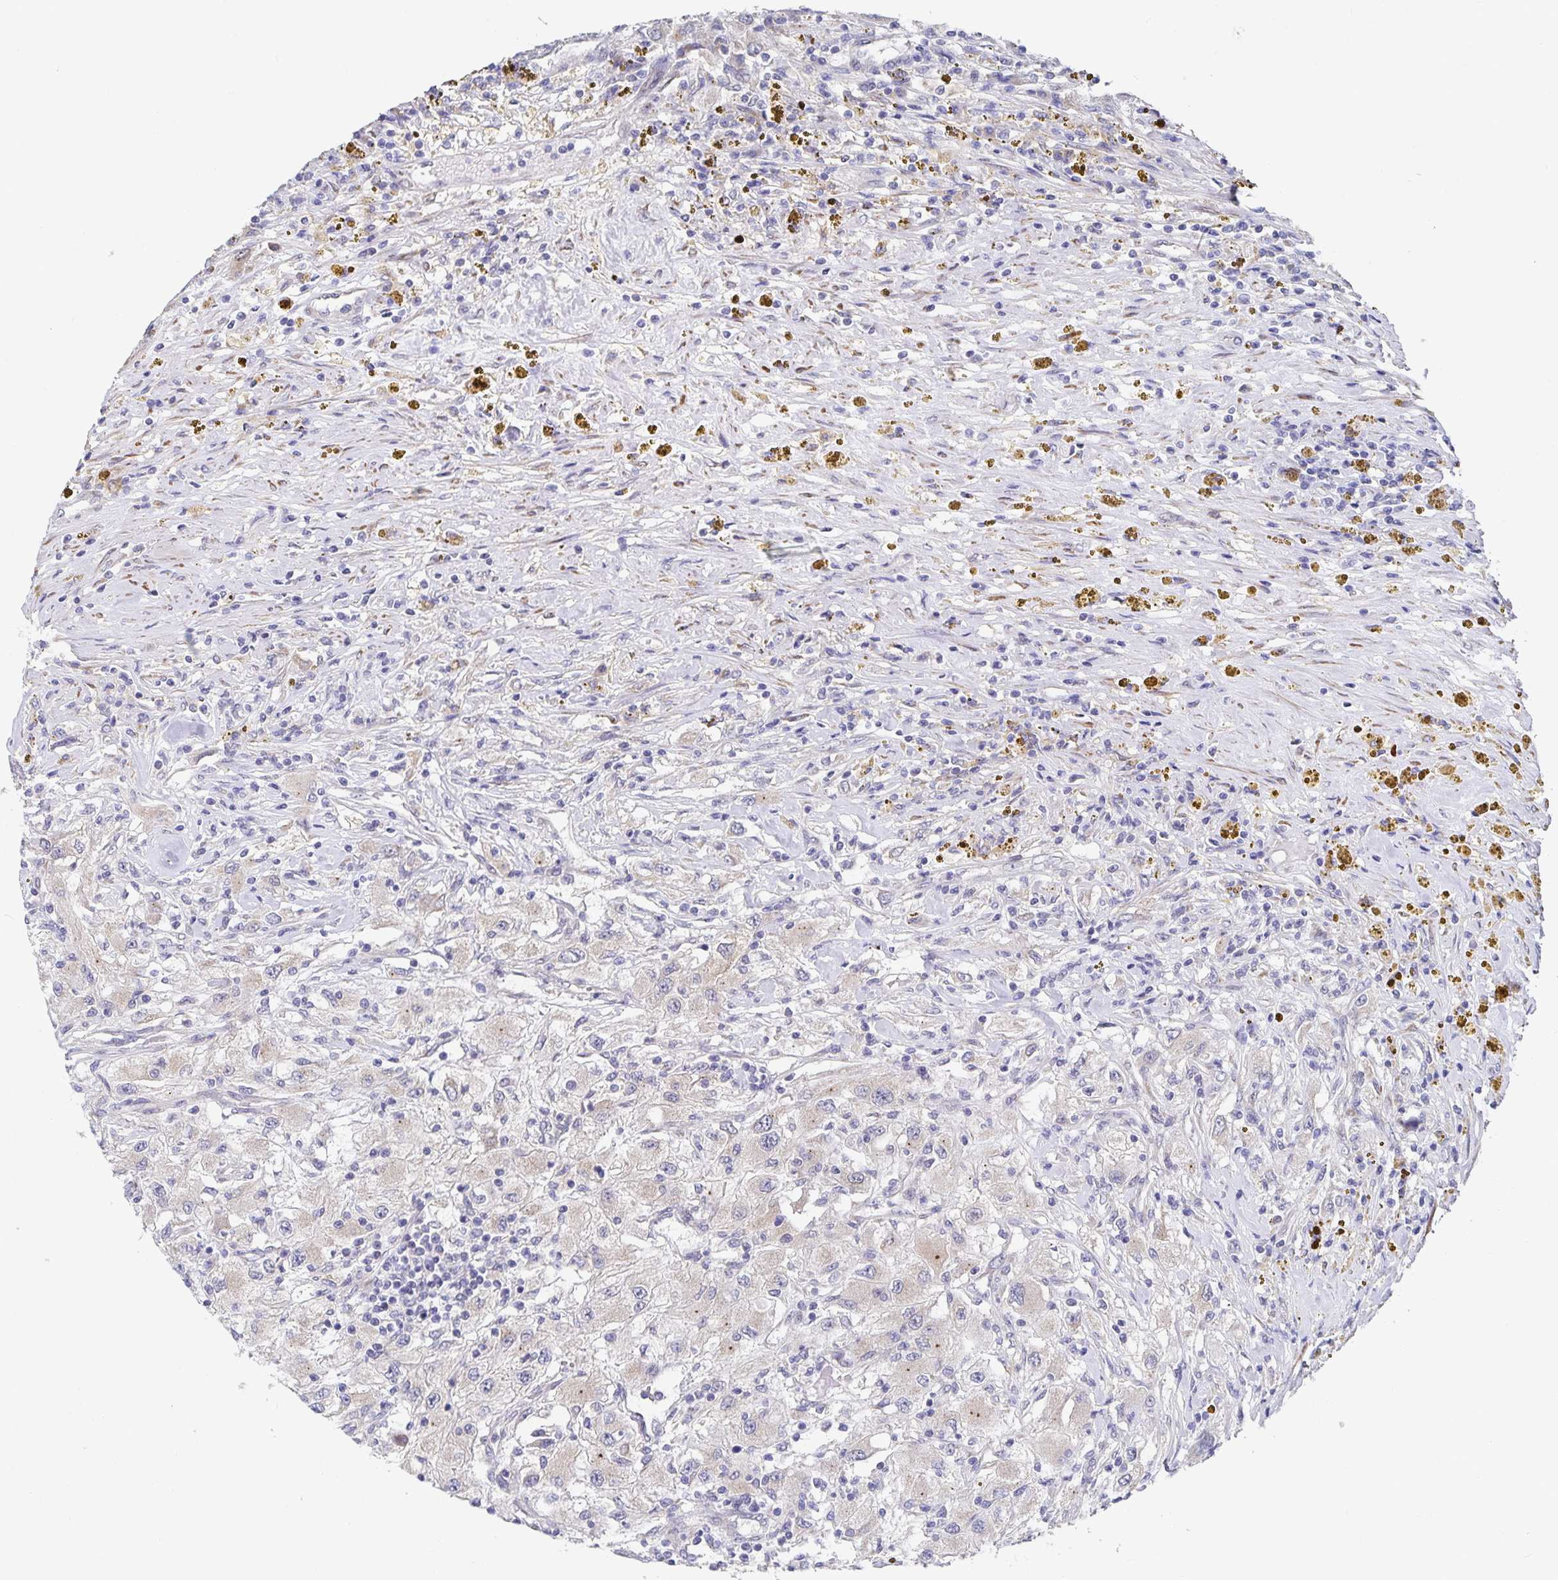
{"staining": {"intensity": "negative", "quantity": "none", "location": "none"}, "tissue": "renal cancer", "cell_type": "Tumor cells", "image_type": "cancer", "snomed": [{"axis": "morphology", "description": "Adenocarcinoma, NOS"}, {"axis": "topography", "description": "Kidney"}], "caption": "Renal cancer was stained to show a protein in brown. There is no significant staining in tumor cells.", "gene": "ZIK1", "patient": {"sex": "female", "age": 67}}